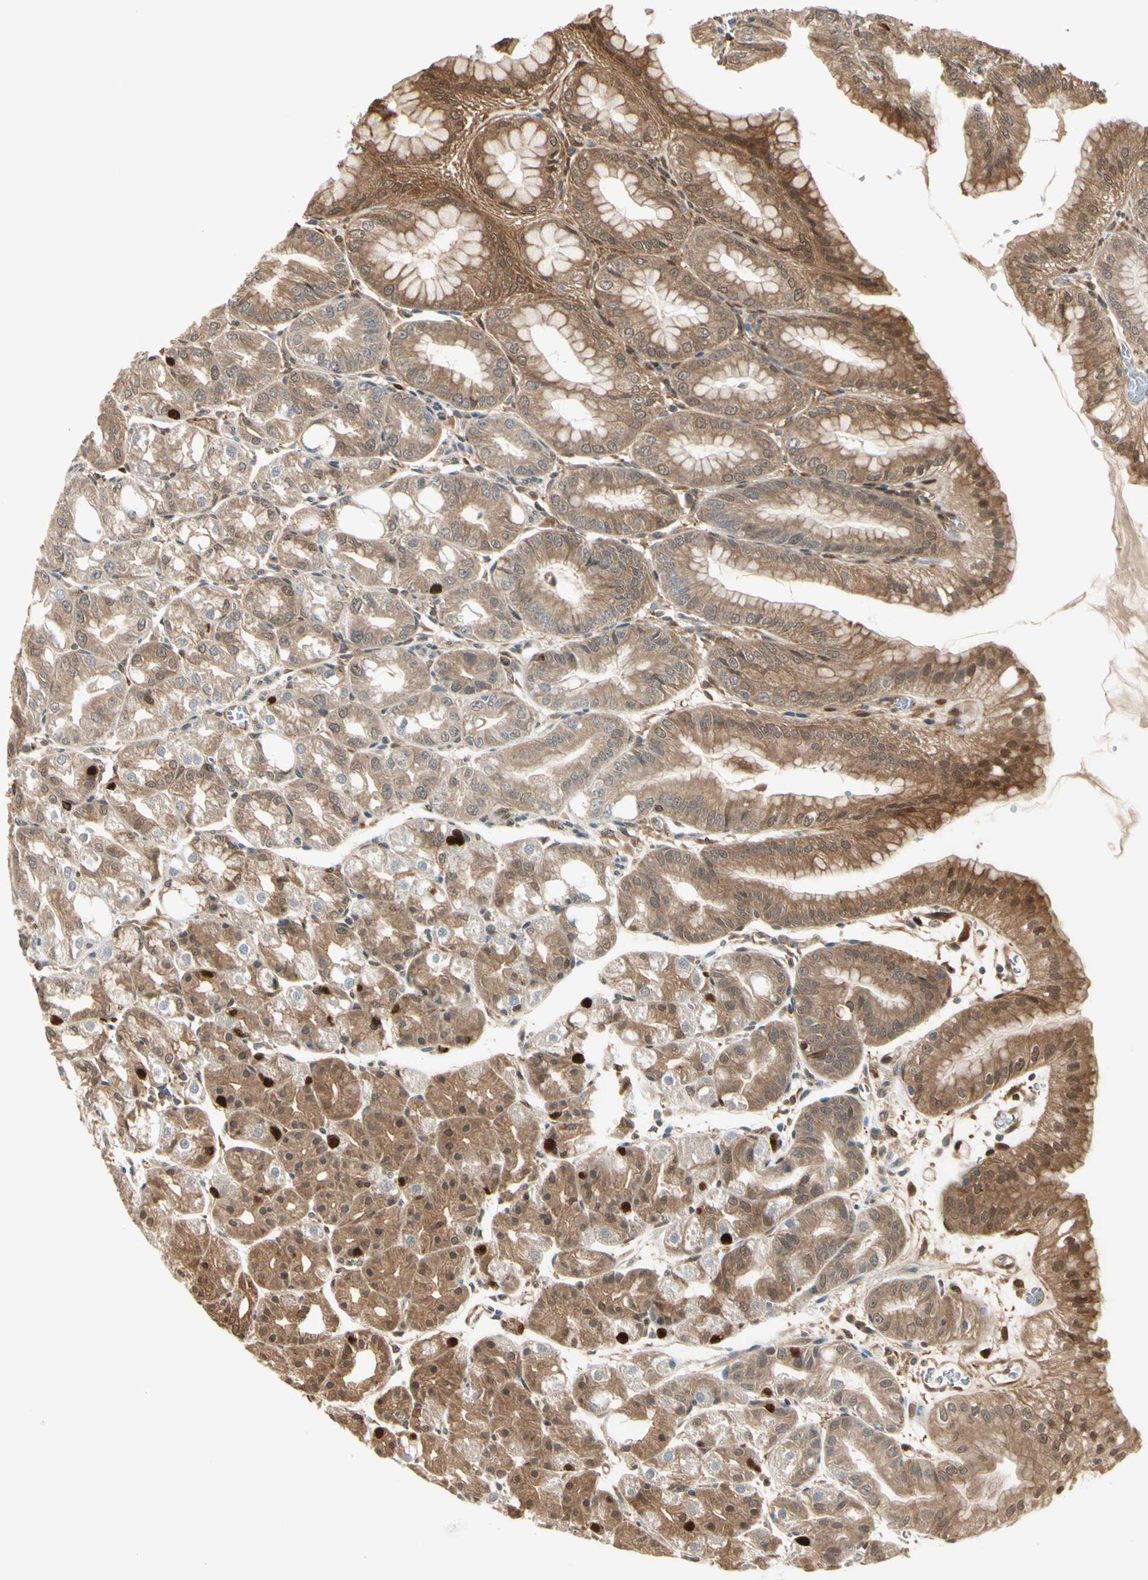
{"staining": {"intensity": "moderate", "quantity": ">75%", "location": "cytoplasmic/membranous,nuclear"}, "tissue": "stomach", "cell_type": "Glandular cells", "image_type": "normal", "snomed": [{"axis": "morphology", "description": "Normal tissue, NOS"}, {"axis": "topography", "description": "Stomach, lower"}], "caption": "This histopathology image exhibits benign stomach stained with immunohistochemistry to label a protein in brown. The cytoplasmic/membranous,nuclear of glandular cells show moderate positivity for the protein. Nuclei are counter-stained blue.", "gene": "SERPINB6", "patient": {"sex": "male", "age": 71}}